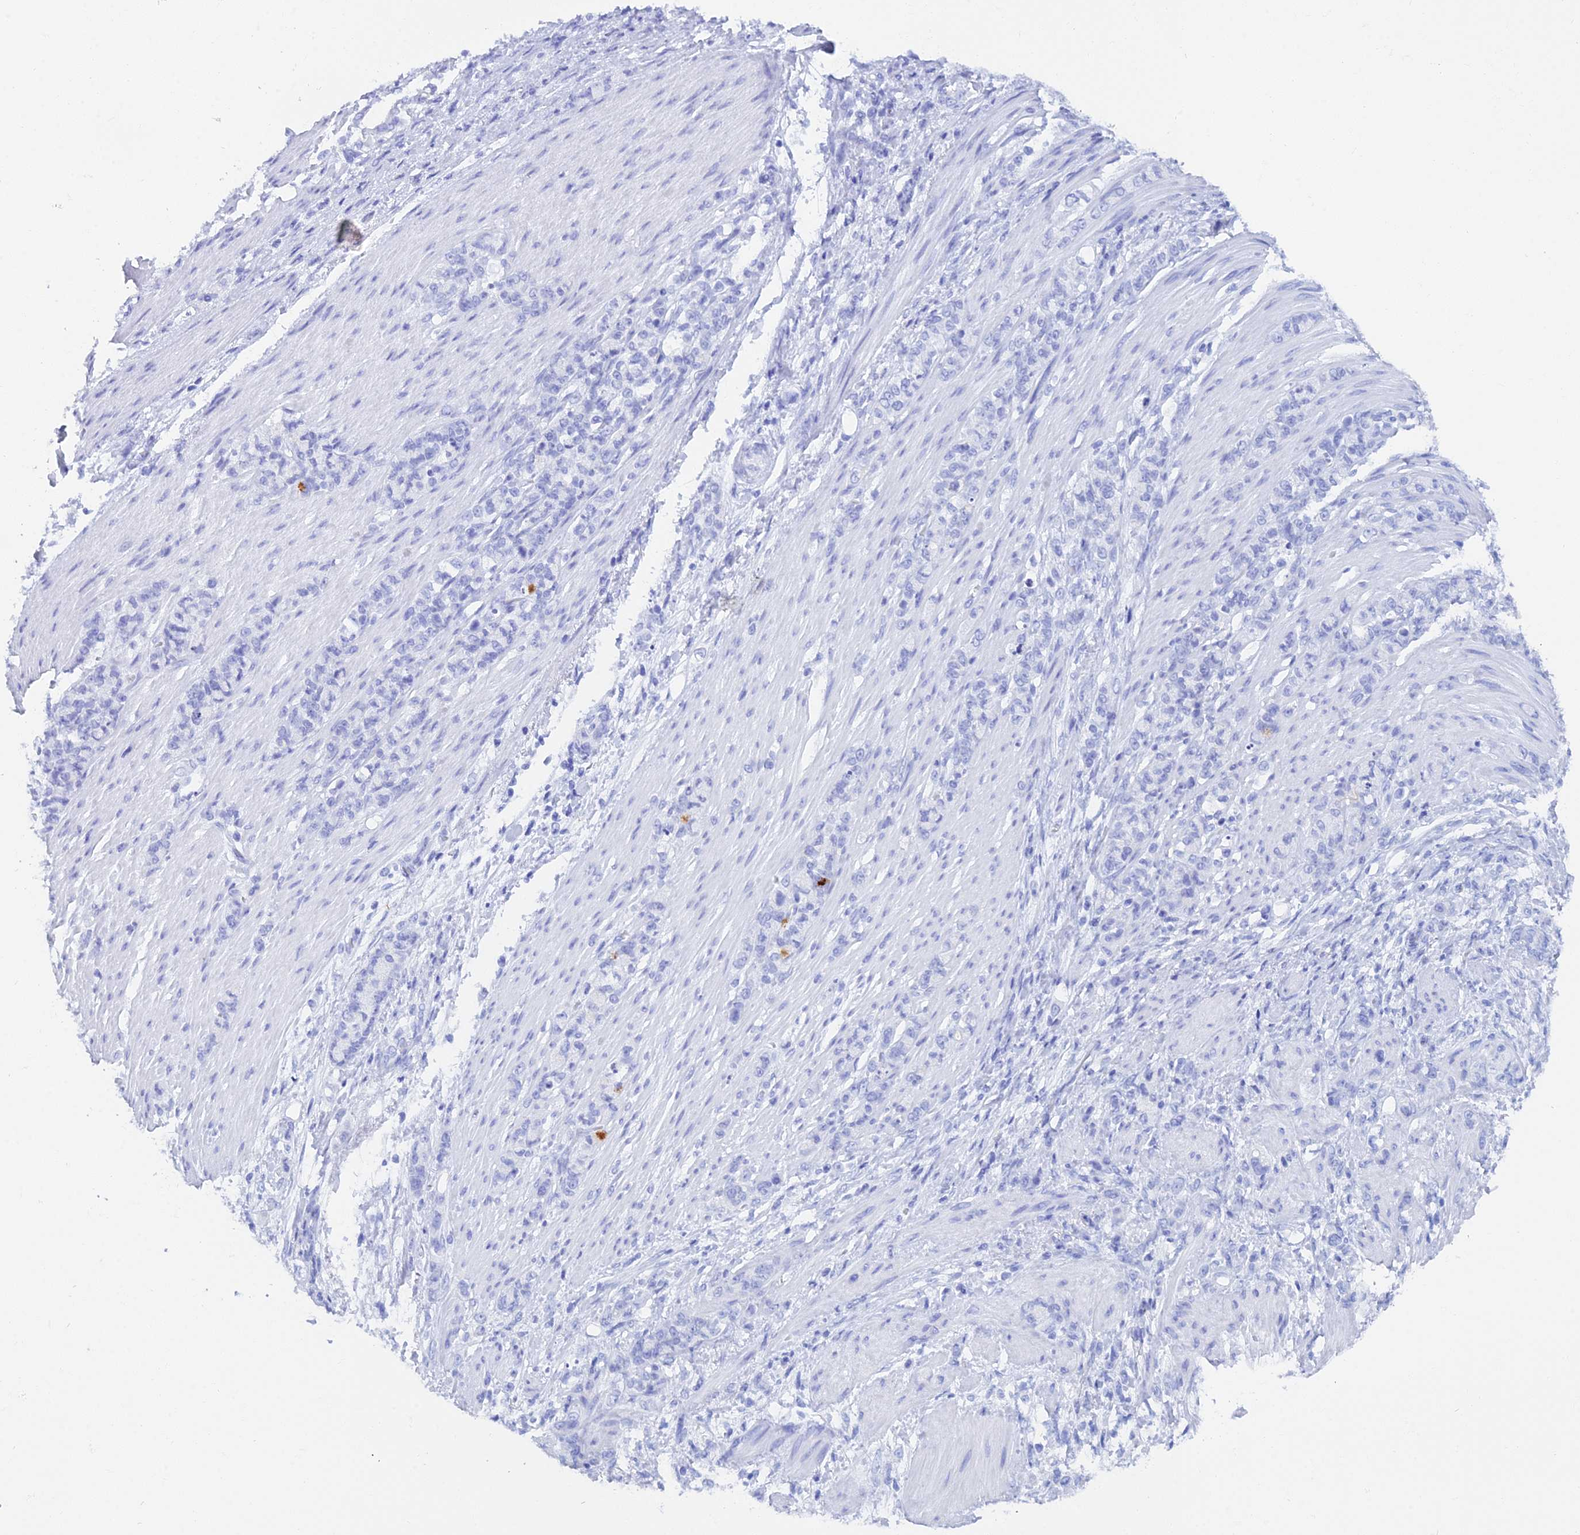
{"staining": {"intensity": "negative", "quantity": "none", "location": "none"}, "tissue": "stomach cancer", "cell_type": "Tumor cells", "image_type": "cancer", "snomed": [{"axis": "morphology", "description": "Adenocarcinoma, NOS"}, {"axis": "topography", "description": "Stomach"}], "caption": "There is no significant expression in tumor cells of stomach cancer (adenocarcinoma).", "gene": "REG1A", "patient": {"sex": "female", "age": 79}}